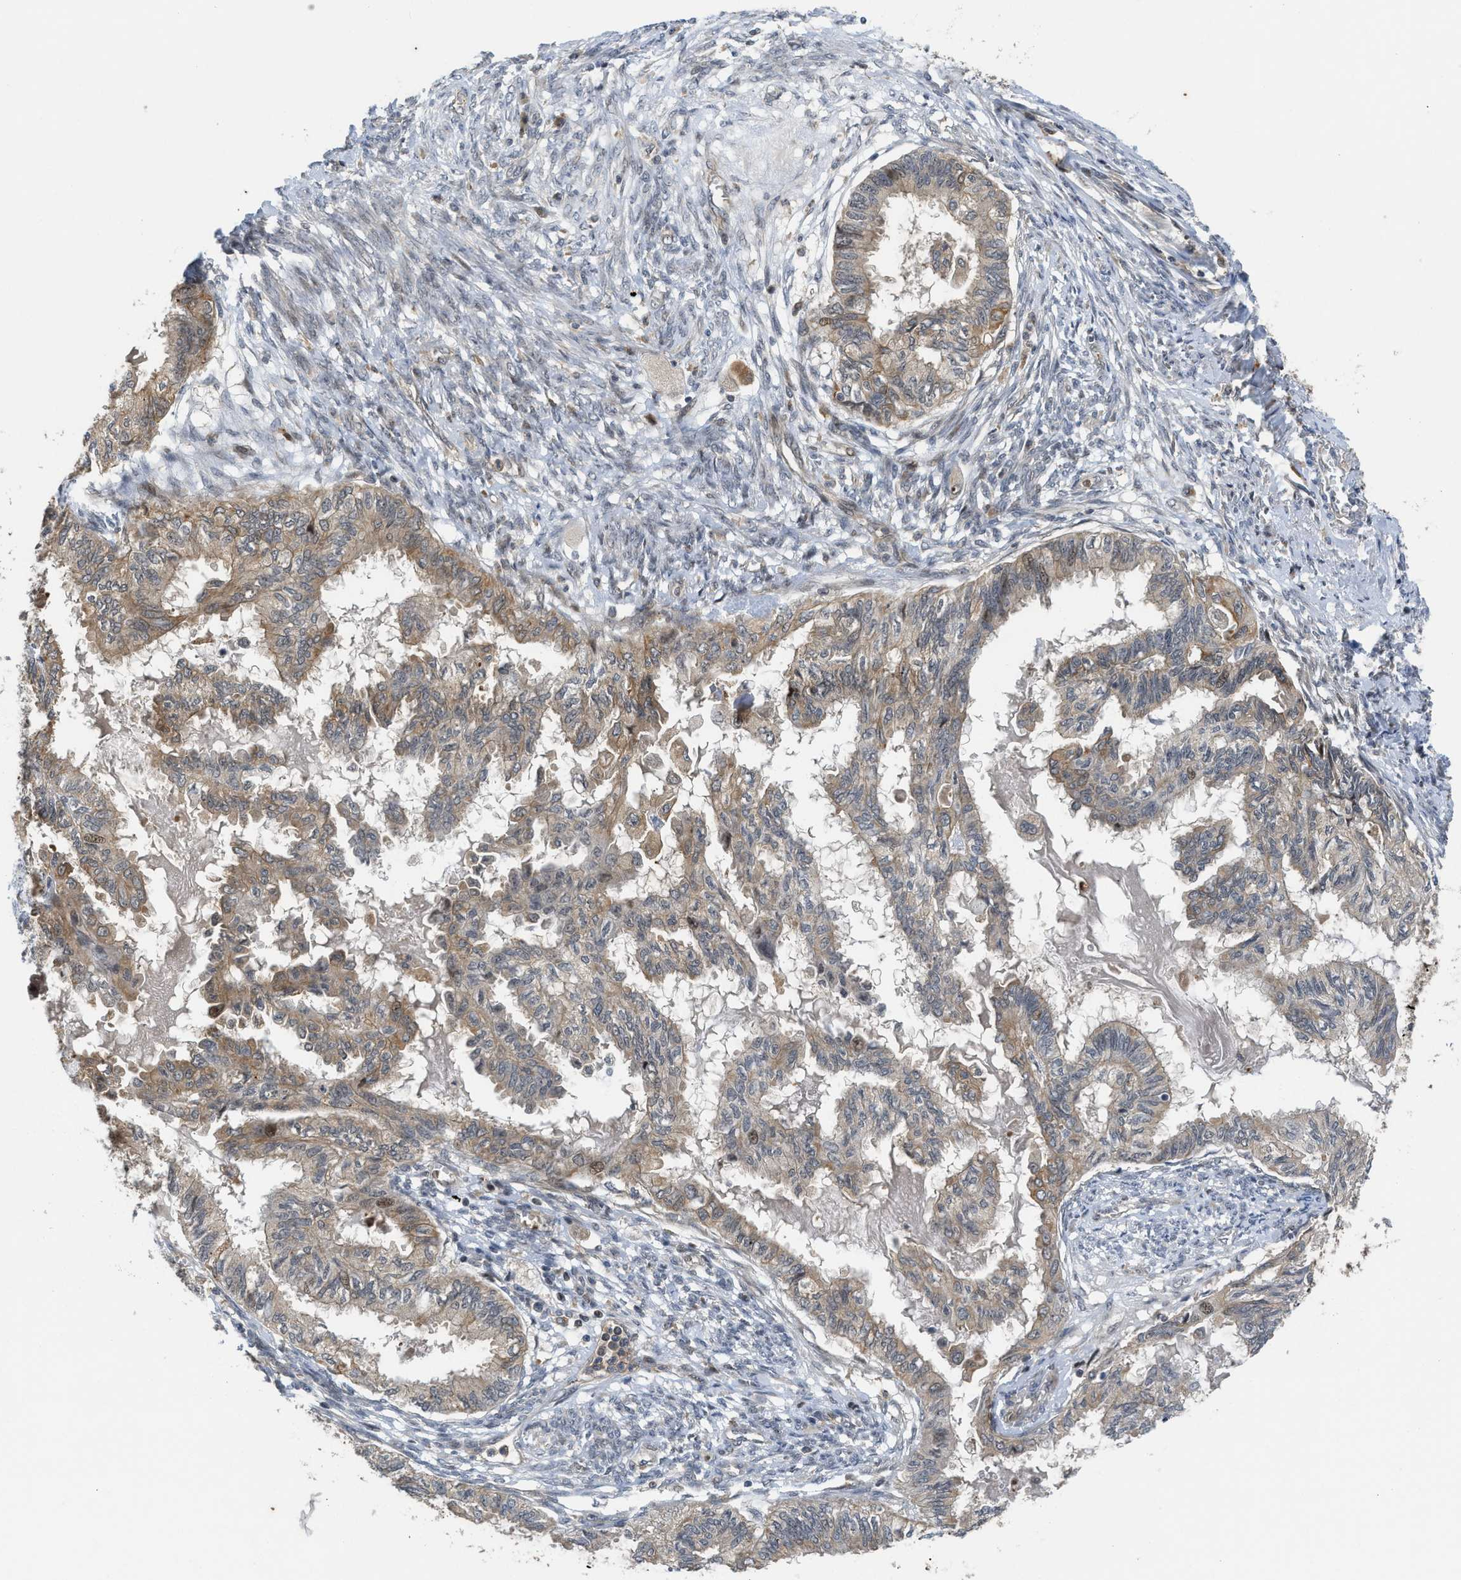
{"staining": {"intensity": "moderate", "quantity": "25%-75%", "location": "cytoplasmic/membranous"}, "tissue": "cervical cancer", "cell_type": "Tumor cells", "image_type": "cancer", "snomed": [{"axis": "morphology", "description": "Normal tissue, NOS"}, {"axis": "morphology", "description": "Adenocarcinoma, NOS"}, {"axis": "topography", "description": "Cervix"}, {"axis": "topography", "description": "Endometrium"}], "caption": "Protein expression analysis of cervical cancer reveals moderate cytoplasmic/membranous positivity in approximately 25%-75% of tumor cells.", "gene": "DNAJC28", "patient": {"sex": "female", "age": 86}}